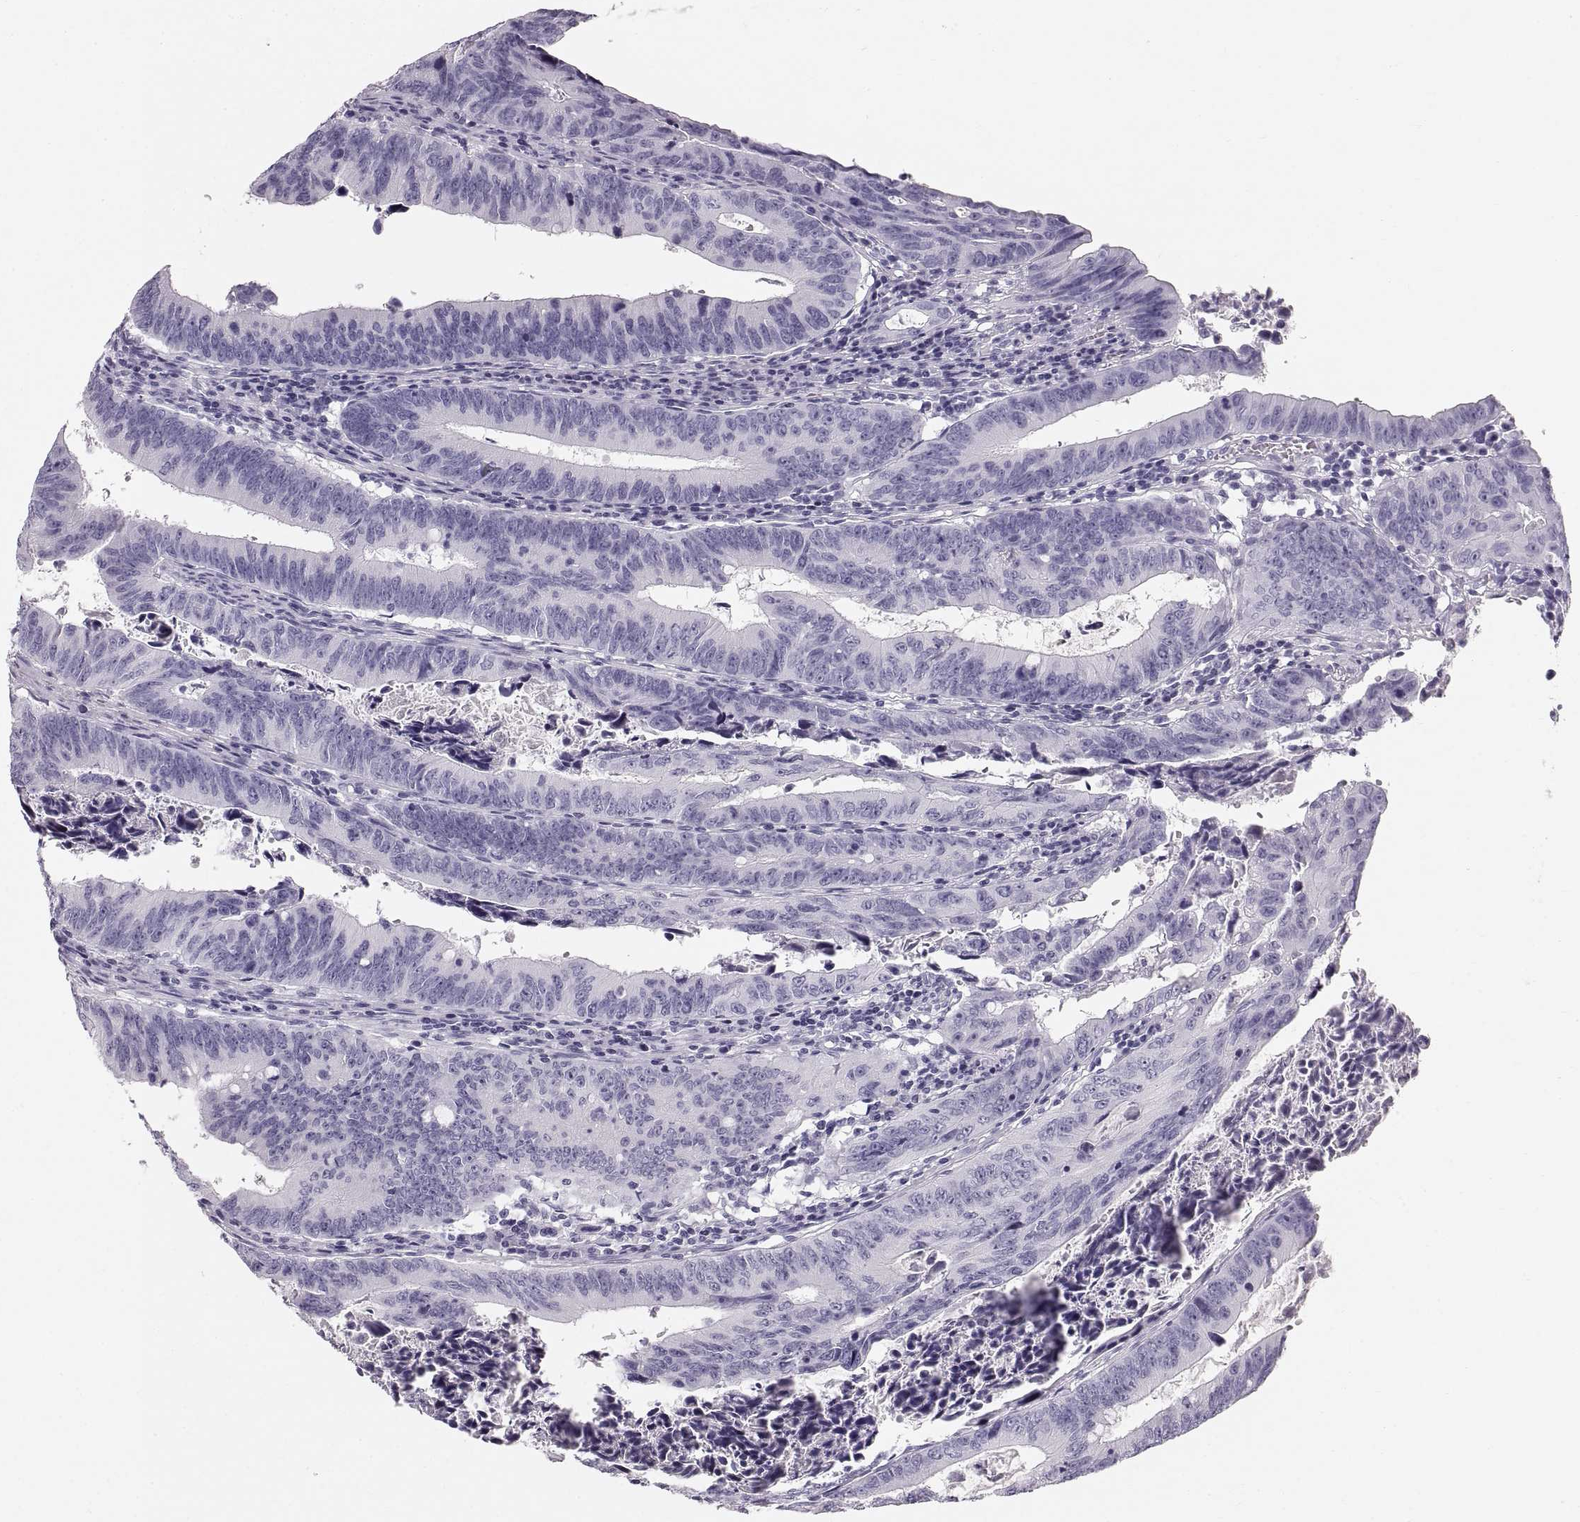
{"staining": {"intensity": "negative", "quantity": "none", "location": "none"}, "tissue": "colorectal cancer", "cell_type": "Tumor cells", "image_type": "cancer", "snomed": [{"axis": "morphology", "description": "Adenocarcinoma, NOS"}, {"axis": "topography", "description": "Colon"}], "caption": "This is an IHC image of colorectal cancer. There is no expression in tumor cells.", "gene": "CRYAA", "patient": {"sex": "female", "age": 87}}